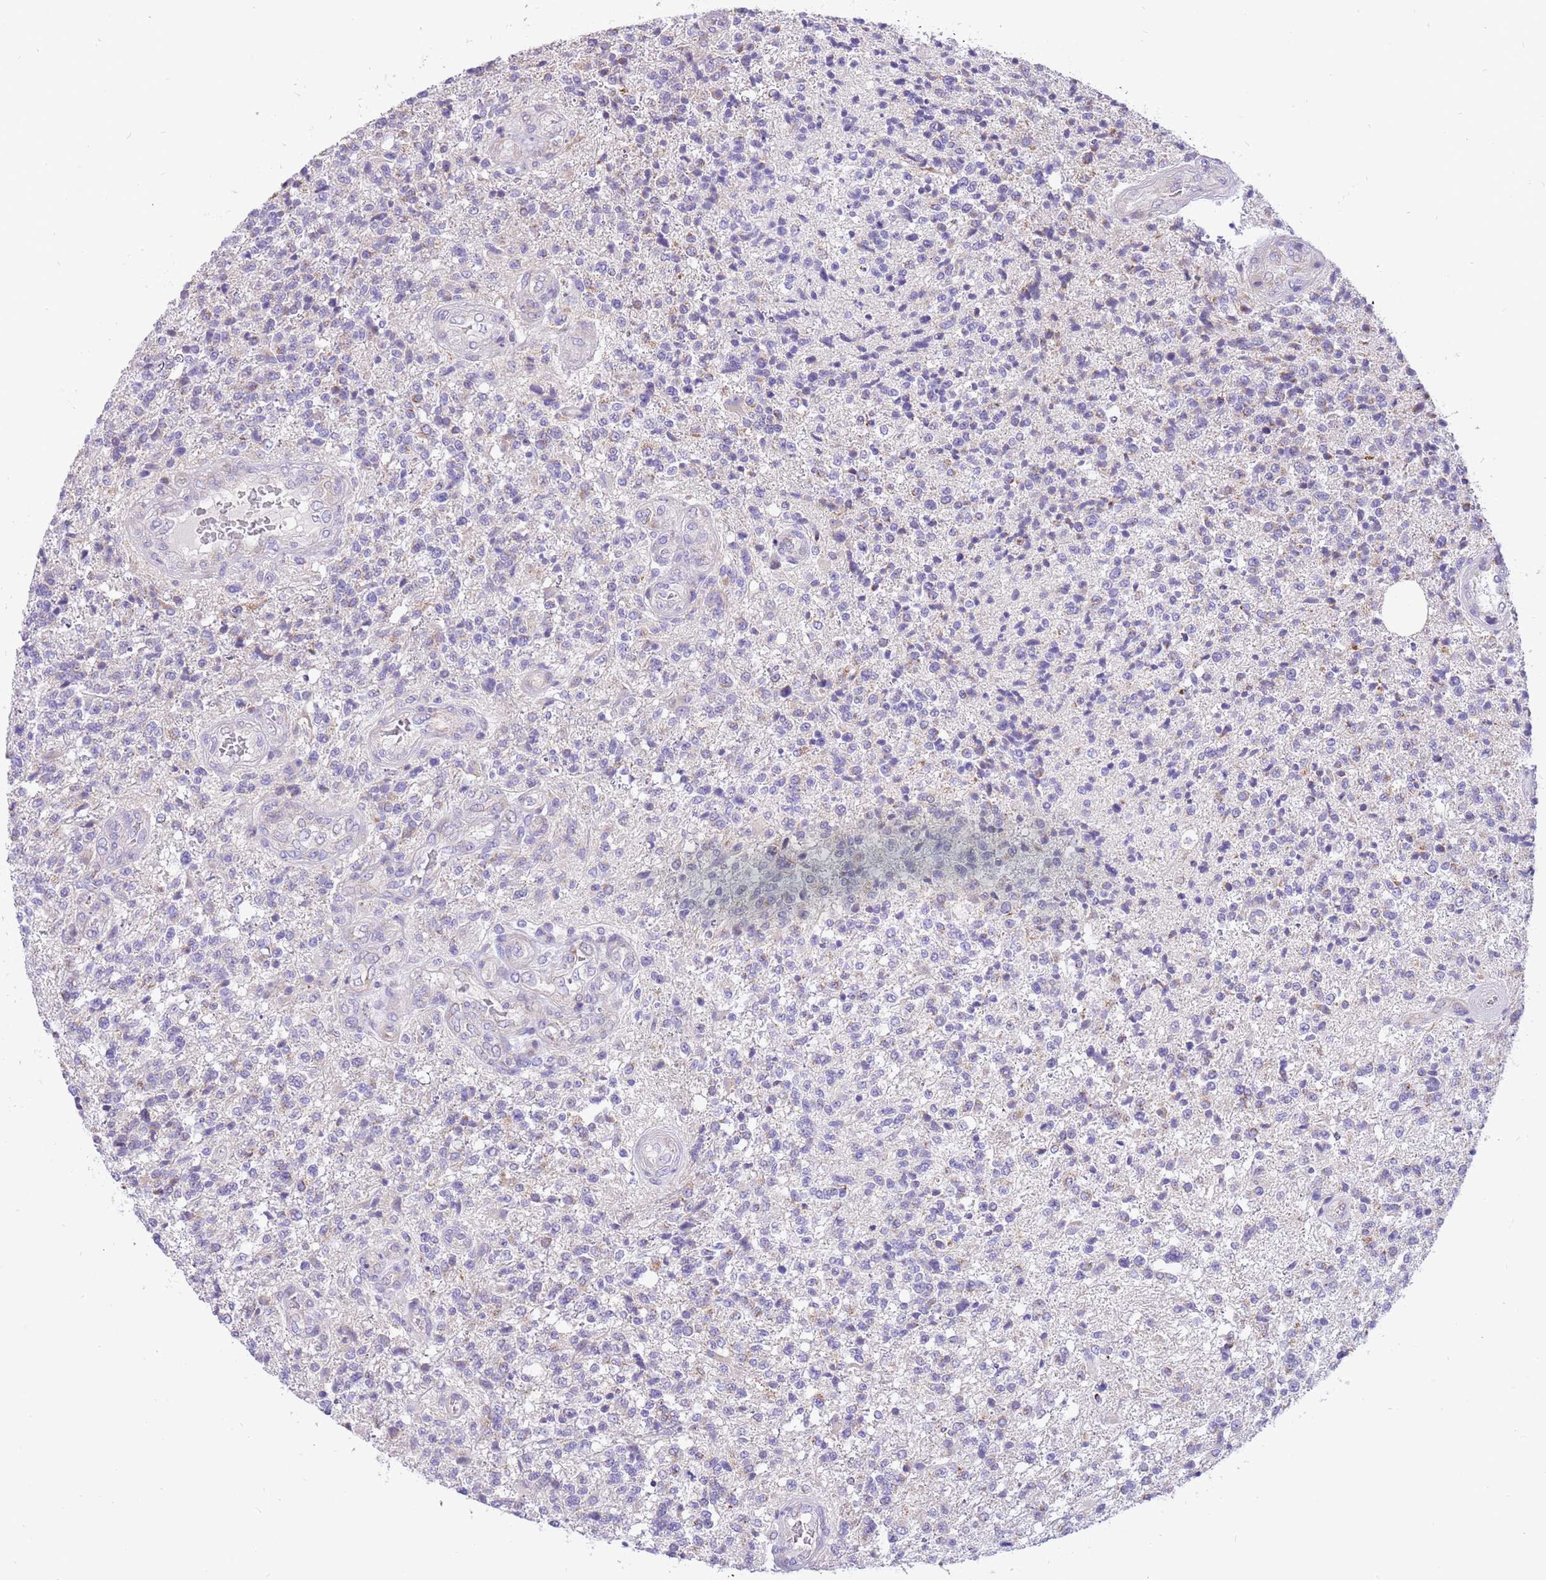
{"staining": {"intensity": "negative", "quantity": "none", "location": "none"}, "tissue": "glioma", "cell_type": "Tumor cells", "image_type": "cancer", "snomed": [{"axis": "morphology", "description": "Glioma, malignant, High grade"}, {"axis": "topography", "description": "Brain"}], "caption": "Tumor cells are negative for brown protein staining in malignant glioma (high-grade).", "gene": "COX17", "patient": {"sex": "male", "age": 56}}